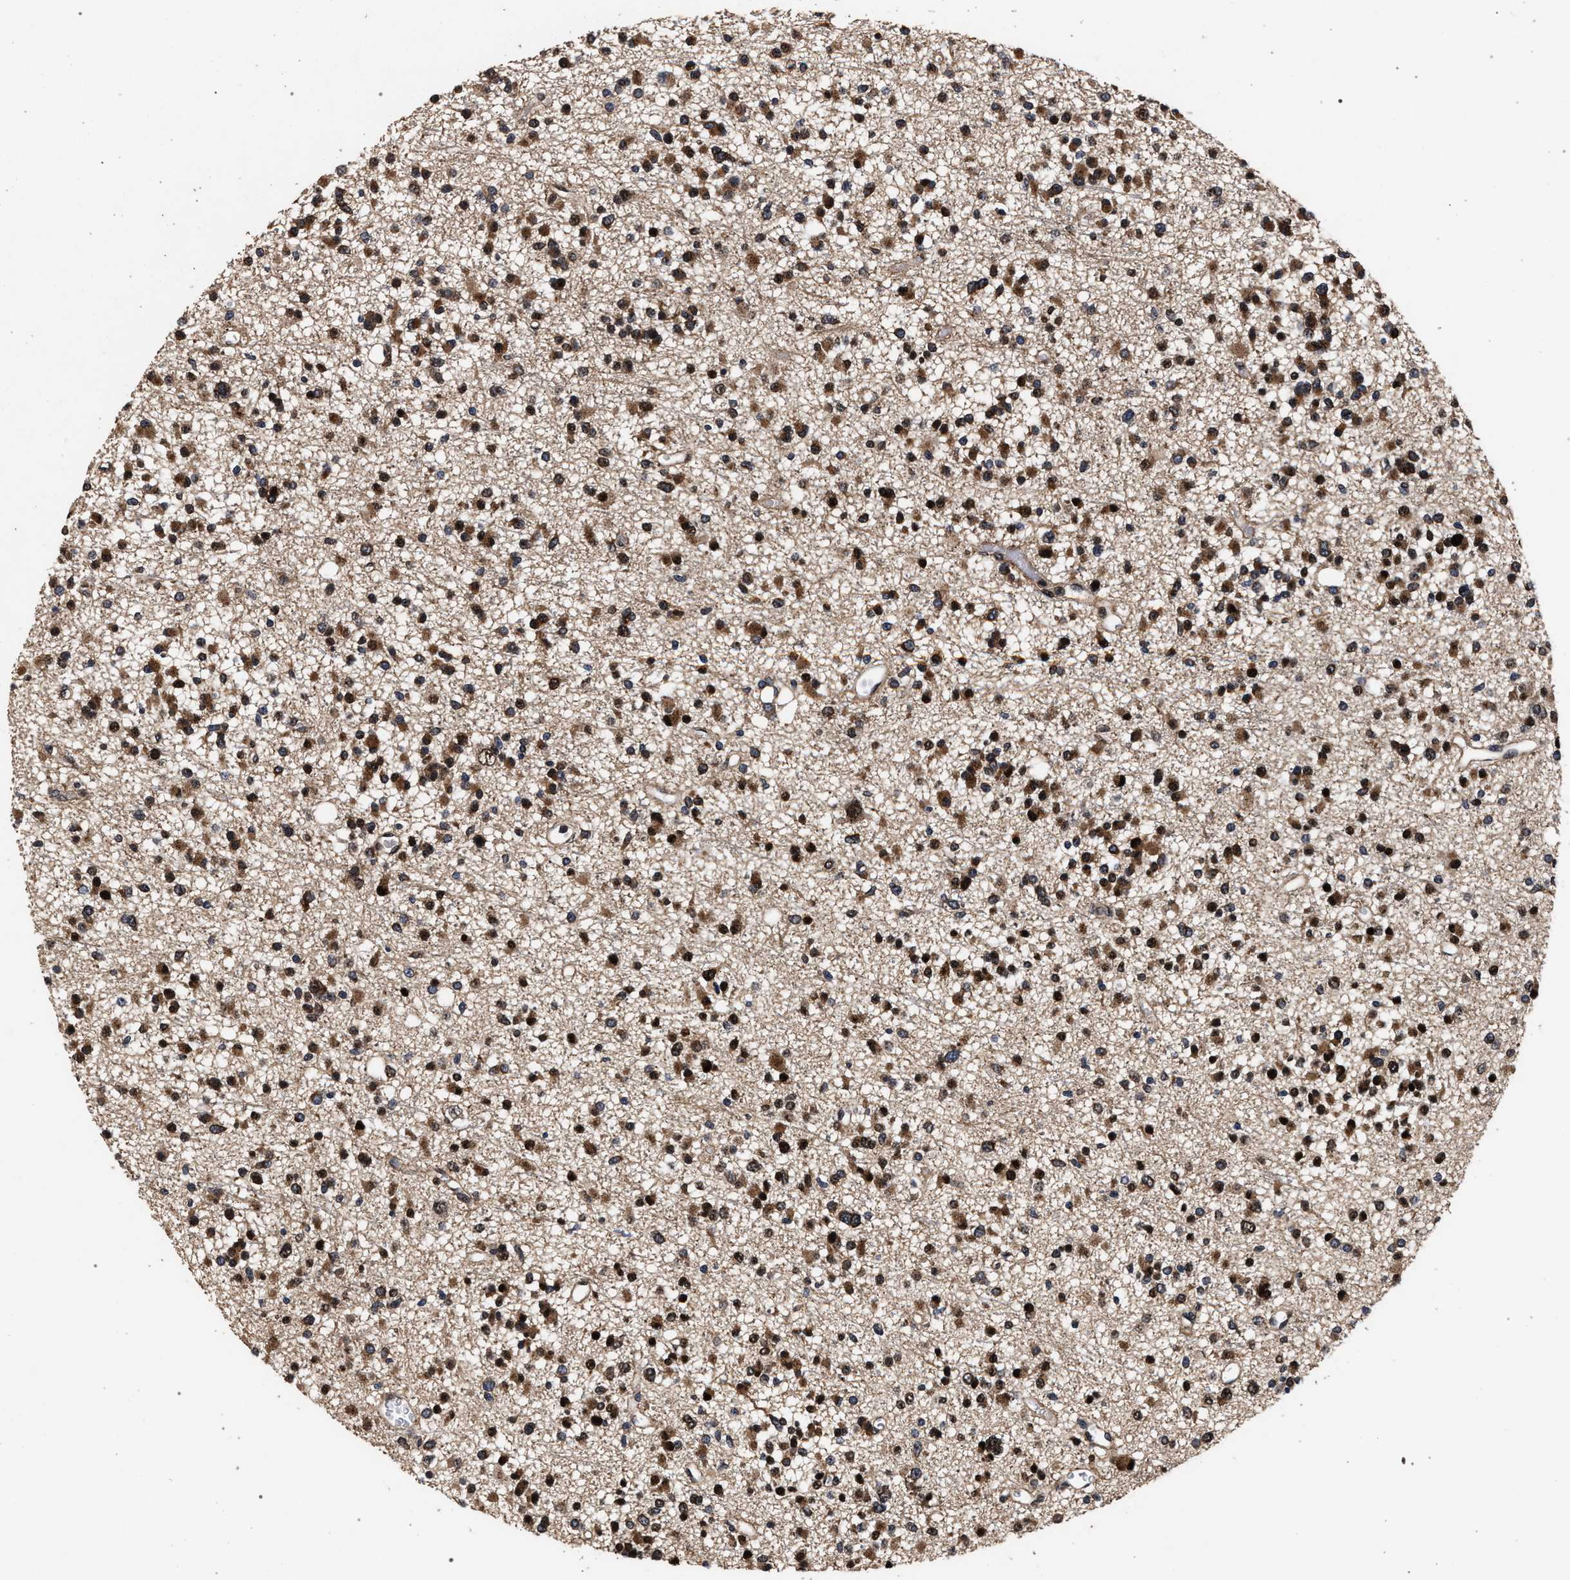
{"staining": {"intensity": "moderate", "quantity": ">75%", "location": "cytoplasmic/membranous,nuclear"}, "tissue": "glioma", "cell_type": "Tumor cells", "image_type": "cancer", "snomed": [{"axis": "morphology", "description": "Glioma, malignant, Low grade"}, {"axis": "topography", "description": "Brain"}], "caption": "Immunohistochemical staining of human glioma shows moderate cytoplasmic/membranous and nuclear protein positivity in approximately >75% of tumor cells. (DAB (3,3'-diaminobenzidine) IHC, brown staining for protein, blue staining for nuclei).", "gene": "ACOX1", "patient": {"sex": "female", "age": 22}}